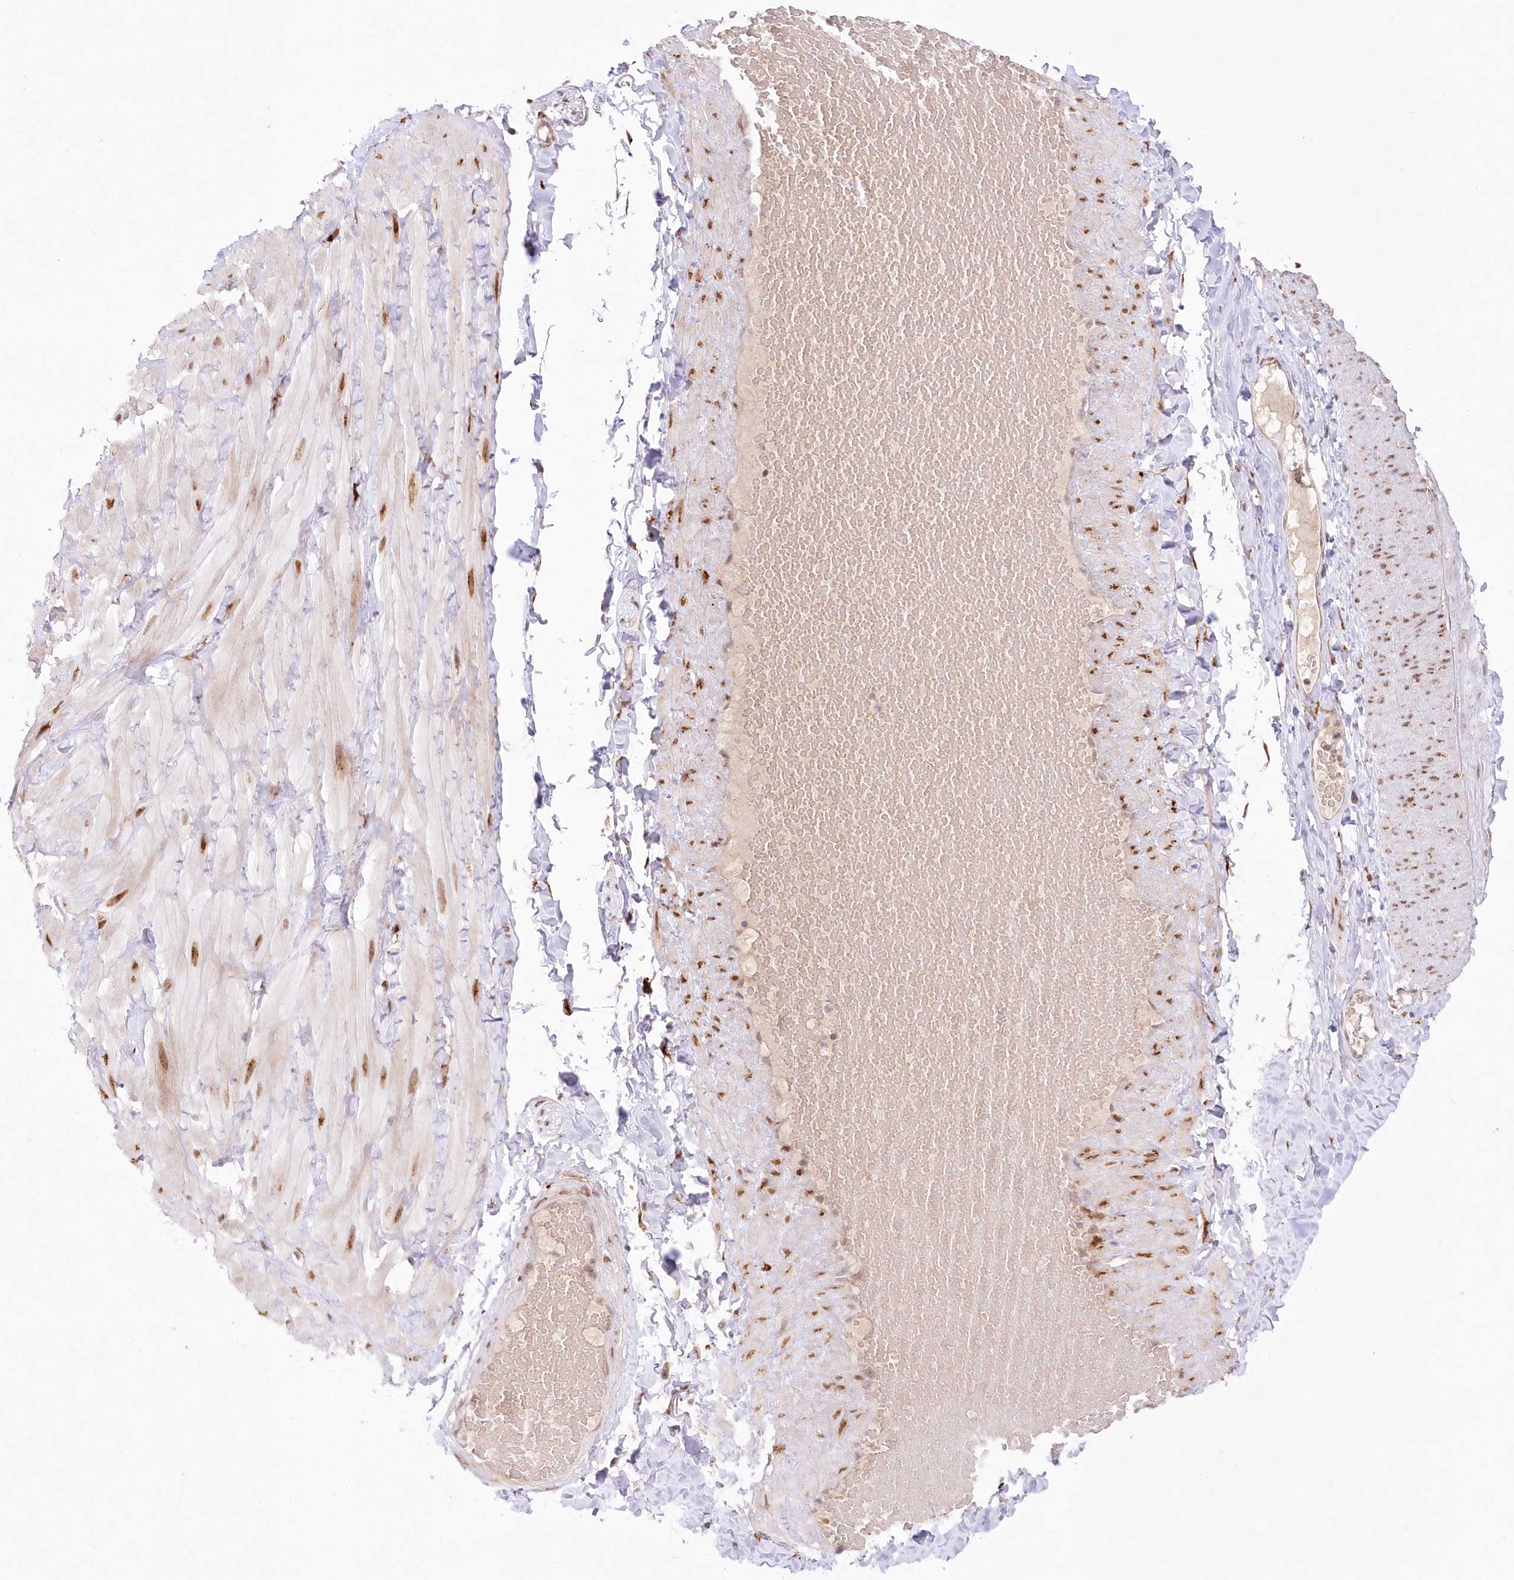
{"staining": {"intensity": "negative", "quantity": "none", "location": "none"}, "tissue": "adipose tissue", "cell_type": "Adipocytes", "image_type": "normal", "snomed": [{"axis": "morphology", "description": "Normal tissue, NOS"}, {"axis": "topography", "description": "Adipose tissue"}, {"axis": "topography", "description": "Vascular tissue"}, {"axis": "topography", "description": "Peripheral nerve tissue"}], "caption": "Immunohistochemical staining of unremarkable human adipose tissue shows no significant staining in adipocytes.", "gene": "LDB1", "patient": {"sex": "male", "age": 25}}